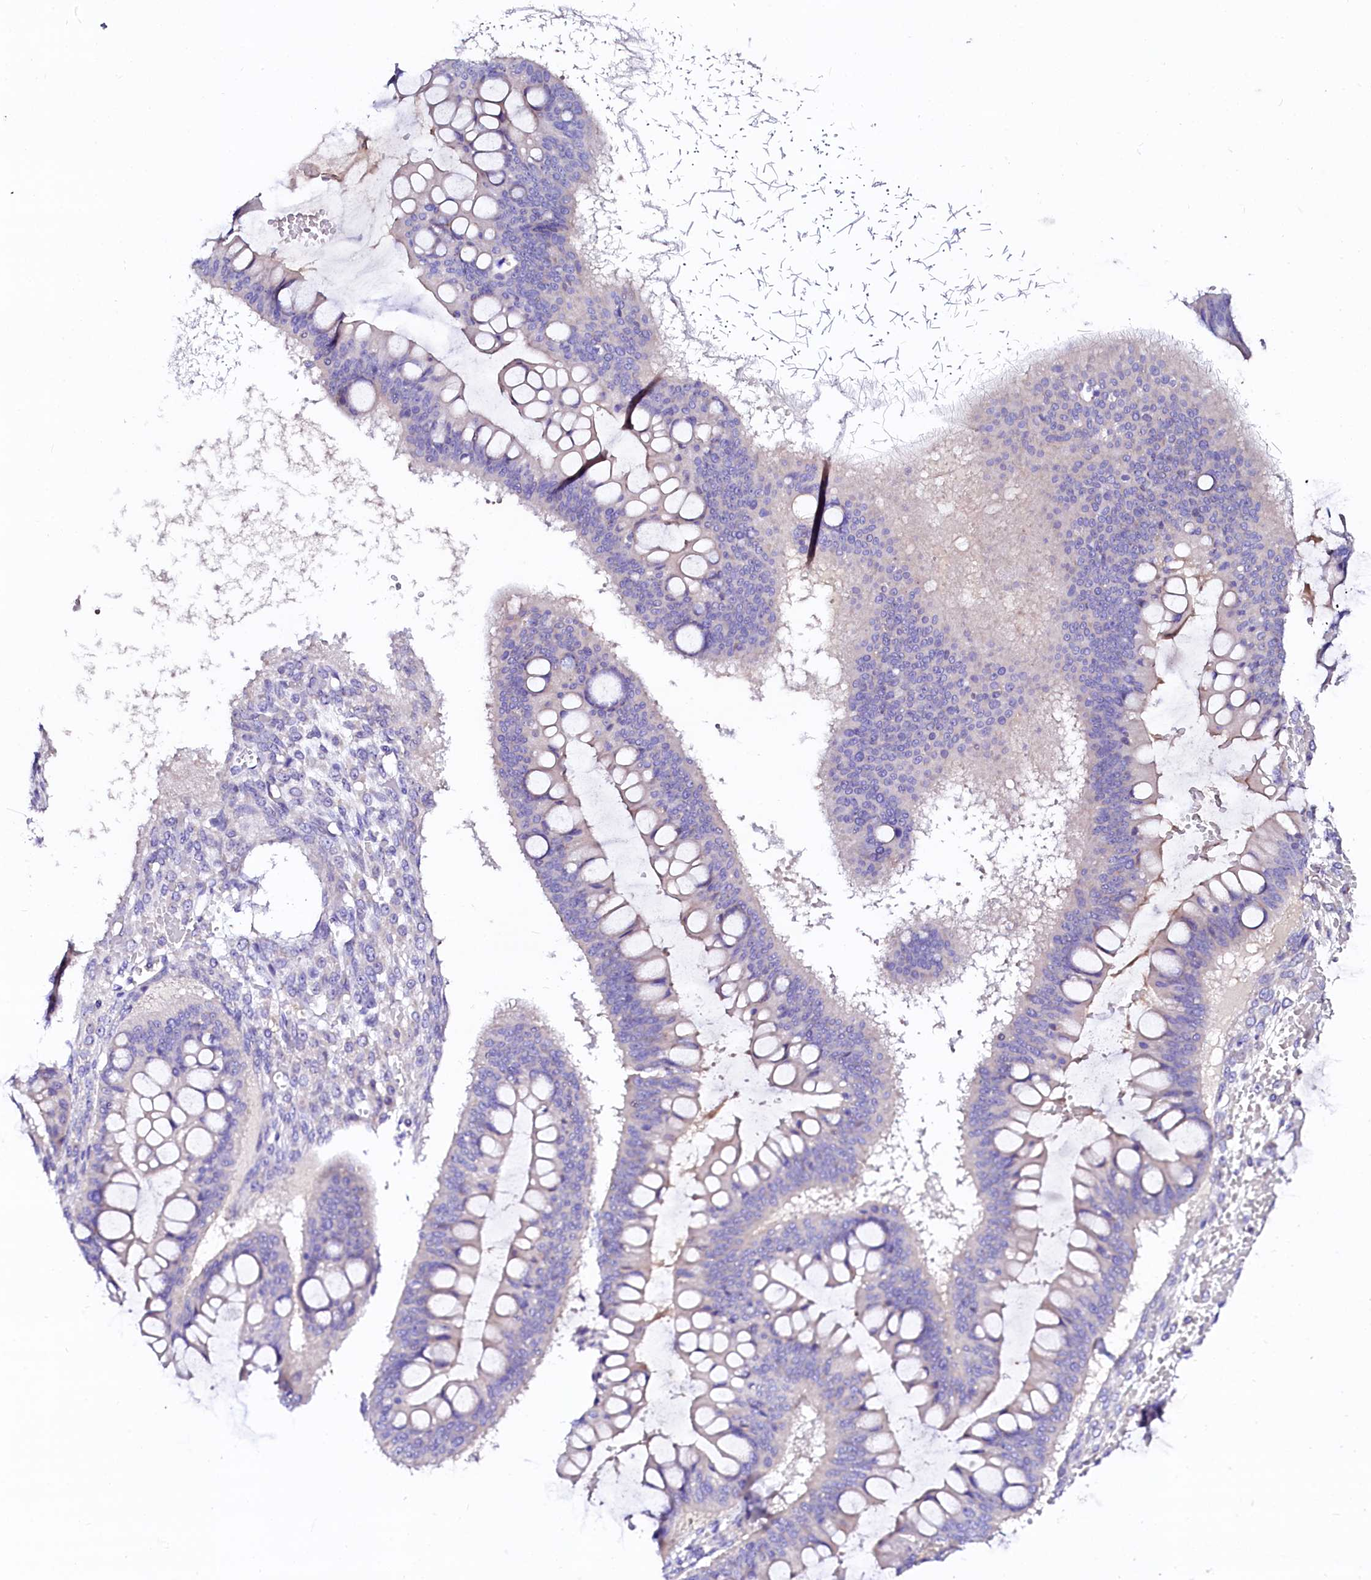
{"staining": {"intensity": "negative", "quantity": "none", "location": "none"}, "tissue": "ovarian cancer", "cell_type": "Tumor cells", "image_type": "cancer", "snomed": [{"axis": "morphology", "description": "Cystadenocarcinoma, mucinous, NOS"}, {"axis": "topography", "description": "Ovary"}], "caption": "High magnification brightfield microscopy of ovarian cancer stained with DAB (brown) and counterstained with hematoxylin (blue): tumor cells show no significant expression. (Immunohistochemistry (ihc), brightfield microscopy, high magnification).", "gene": "BTBD16", "patient": {"sex": "female", "age": 73}}